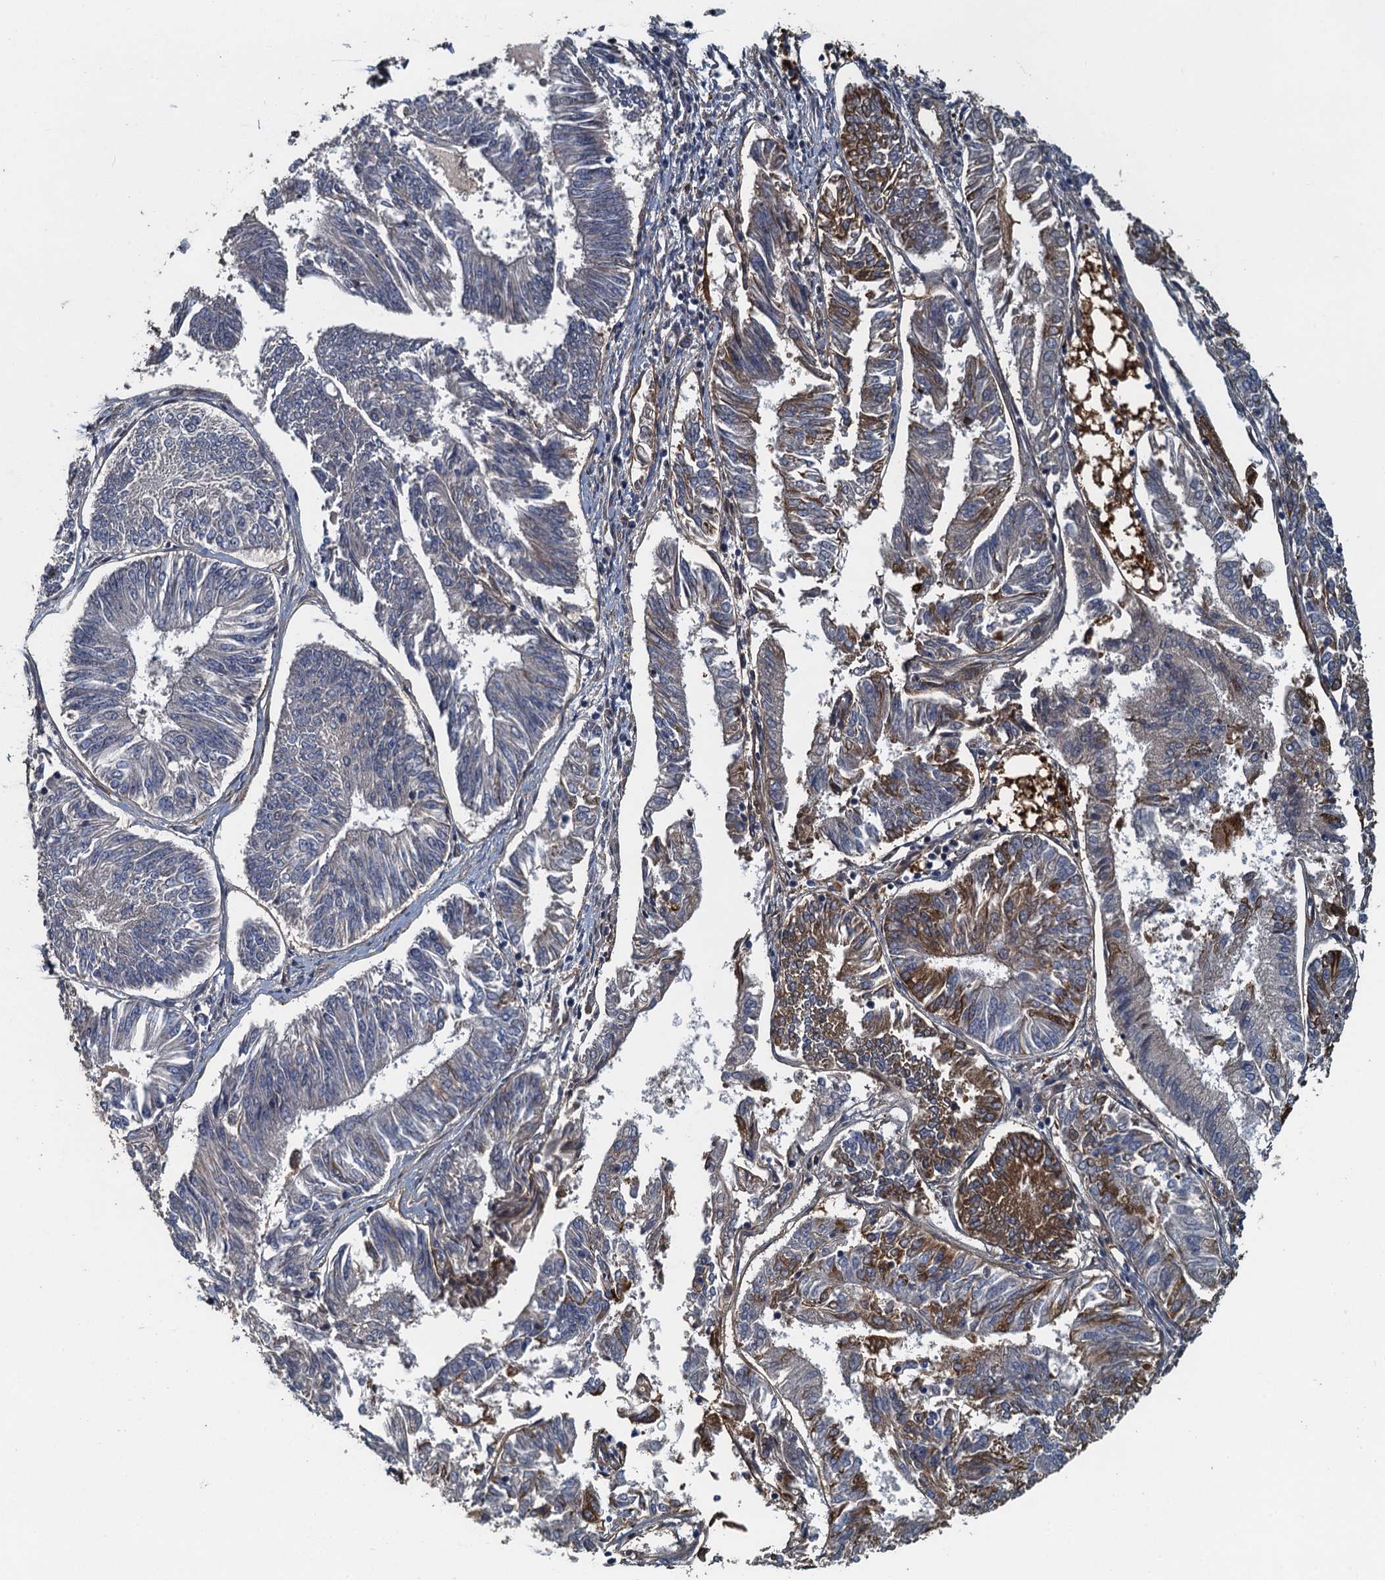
{"staining": {"intensity": "moderate", "quantity": "<25%", "location": "cytoplasmic/membranous"}, "tissue": "endometrial cancer", "cell_type": "Tumor cells", "image_type": "cancer", "snomed": [{"axis": "morphology", "description": "Adenocarcinoma, NOS"}, {"axis": "topography", "description": "Endometrium"}], "caption": "Protein staining of endometrial cancer tissue demonstrates moderate cytoplasmic/membranous expression in approximately <25% of tumor cells.", "gene": "AGRN", "patient": {"sex": "female", "age": 58}}